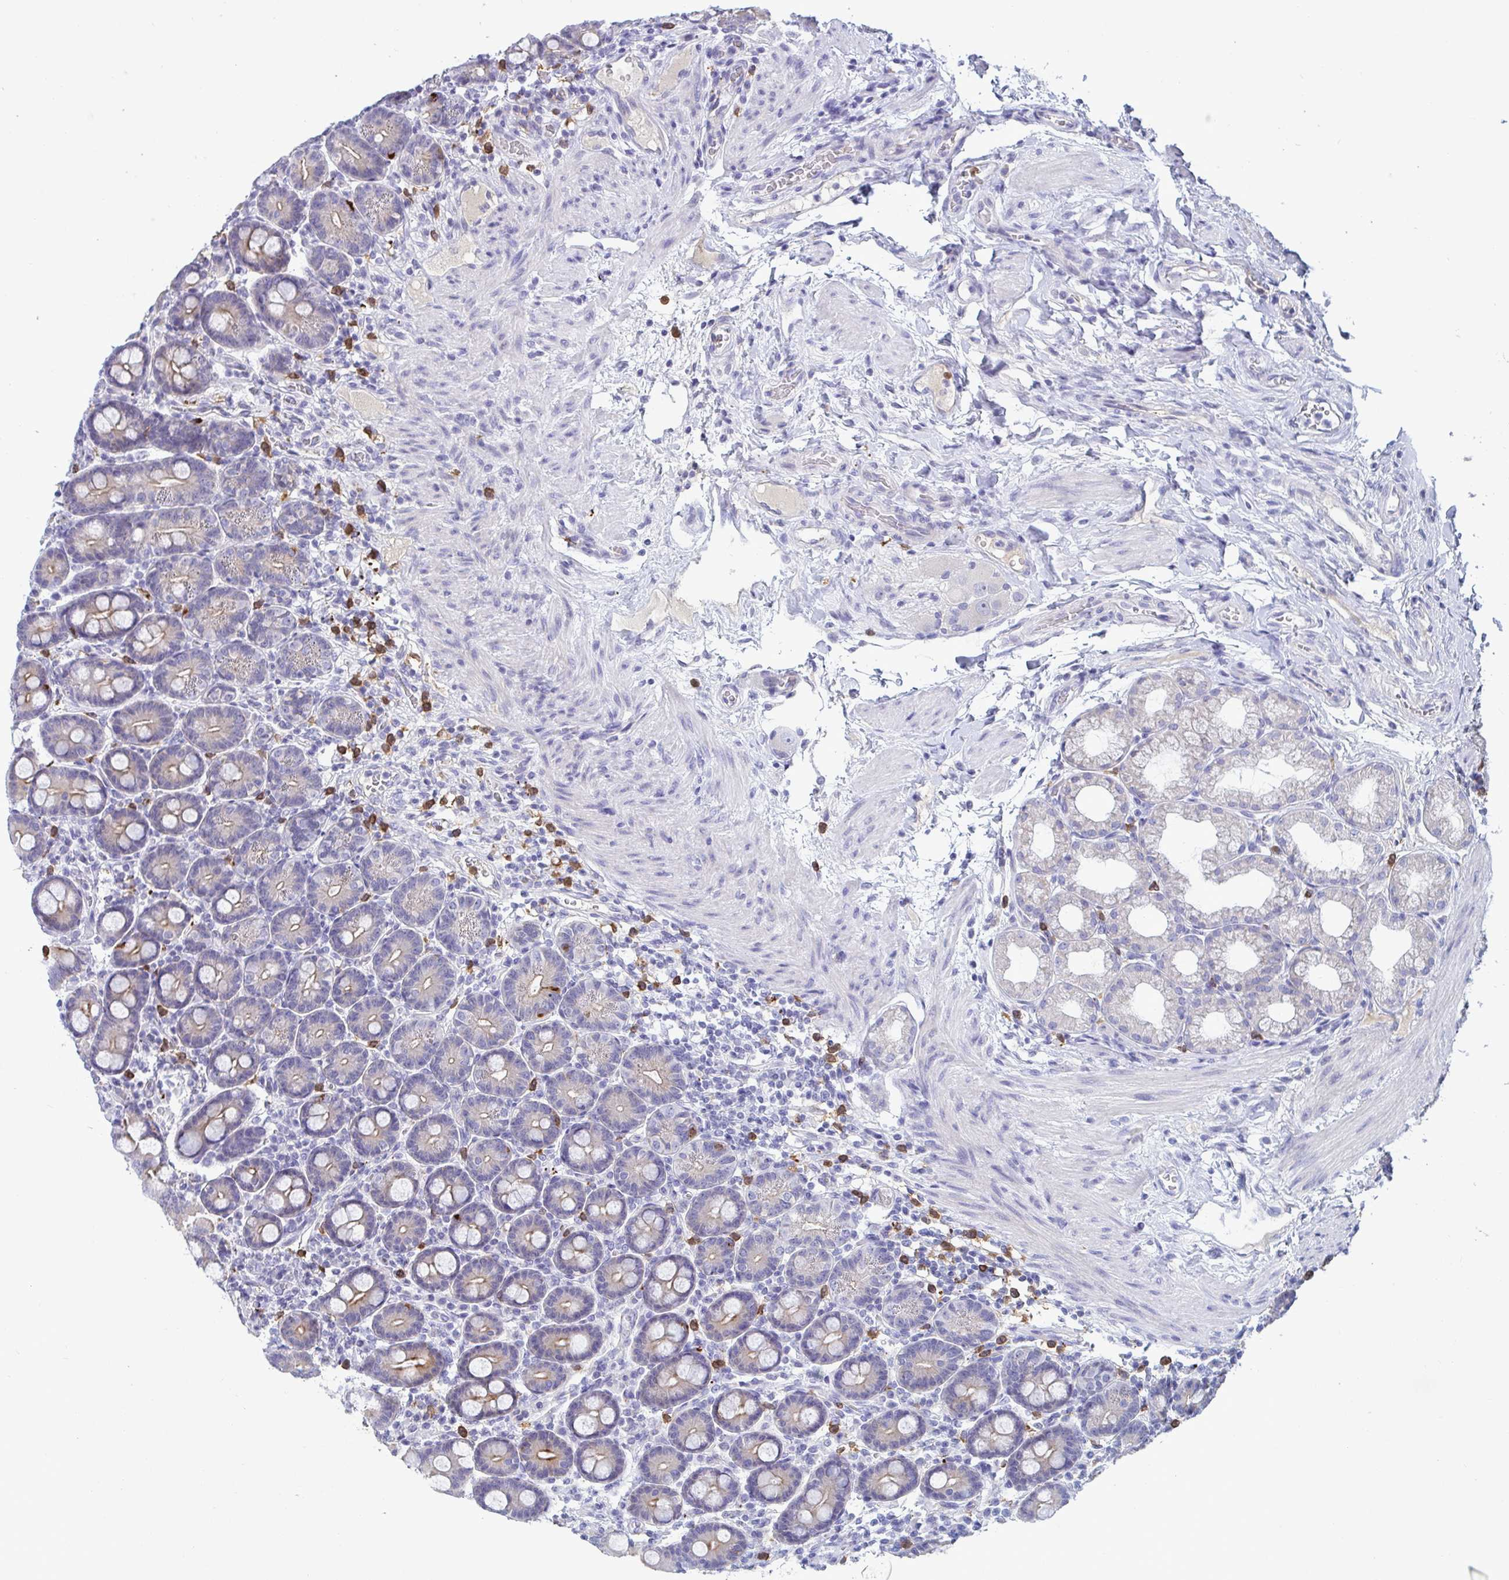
{"staining": {"intensity": "weak", "quantity": "<25%", "location": "cytoplasmic/membranous"}, "tissue": "duodenum", "cell_type": "Glandular cells", "image_type": "normal", "snomed": [{"axis": "morphology", "description": "Normal tissue, NOS"}, {"axis": "topography", "description": "Duodenum"}], "caption": "The image demonstrates no staining of glandular cells in normal duodenum. (DAB (3,3'-diaminobenzidine) immunohistochemistry visualized using brightfield microscopy, high magnification).", "gene": "TAS2R38", "patient": {"sex": "male", "age": 59}}